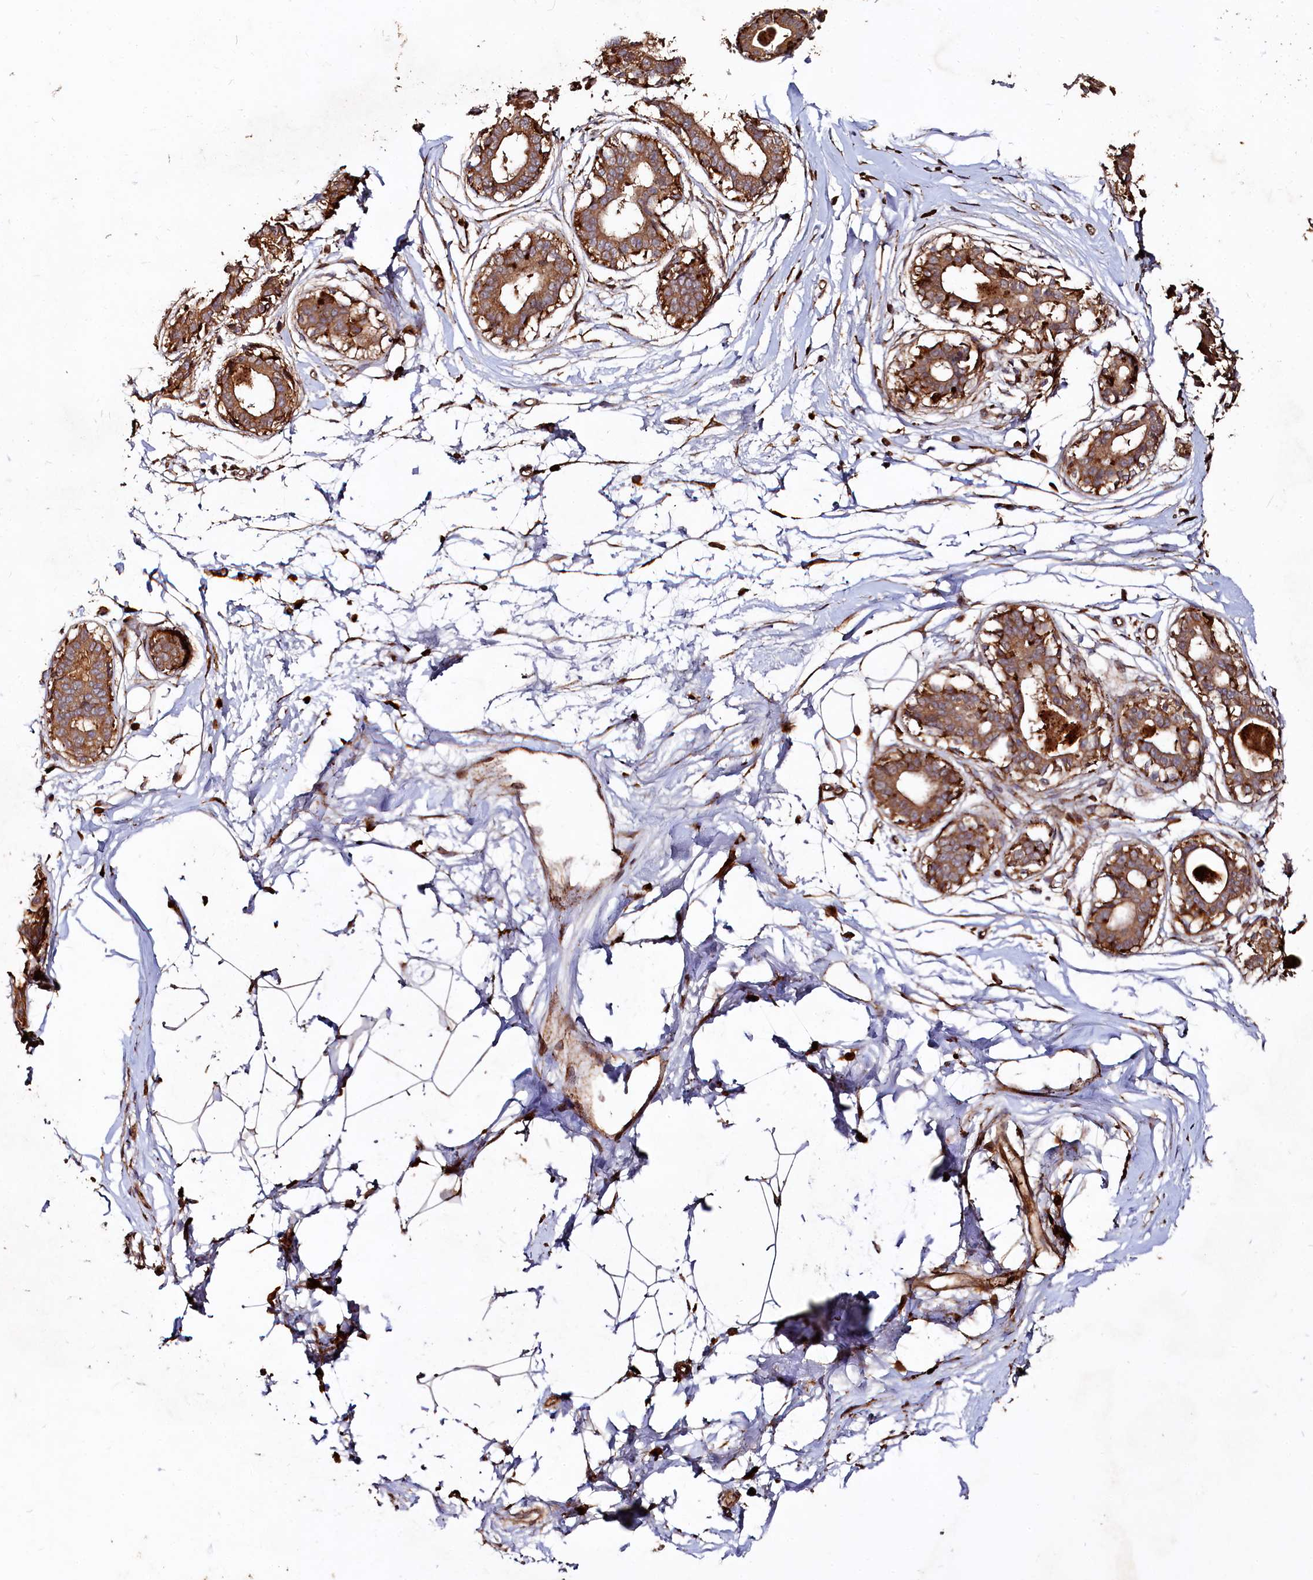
{"staining": {"intensity": "strong", "quantity": ">75%", "location": "cytoplasmic/membranous"}, "tissue": "breast", "cell_type": "Adipocytes", "image_type": "normal", "snomed": [{"axis": "morphology", "description": "Normal tissue, NOS"}, {"axis": "topography", "description": "Breast"}], "caption": "Immunohistochemistry of benign breast exhibits high levels of strong cytoplasmic/membranous expression in about >75% of adipocytes.", "gene": "WDR73", "patient": {"sex": "female", "age": 45}}